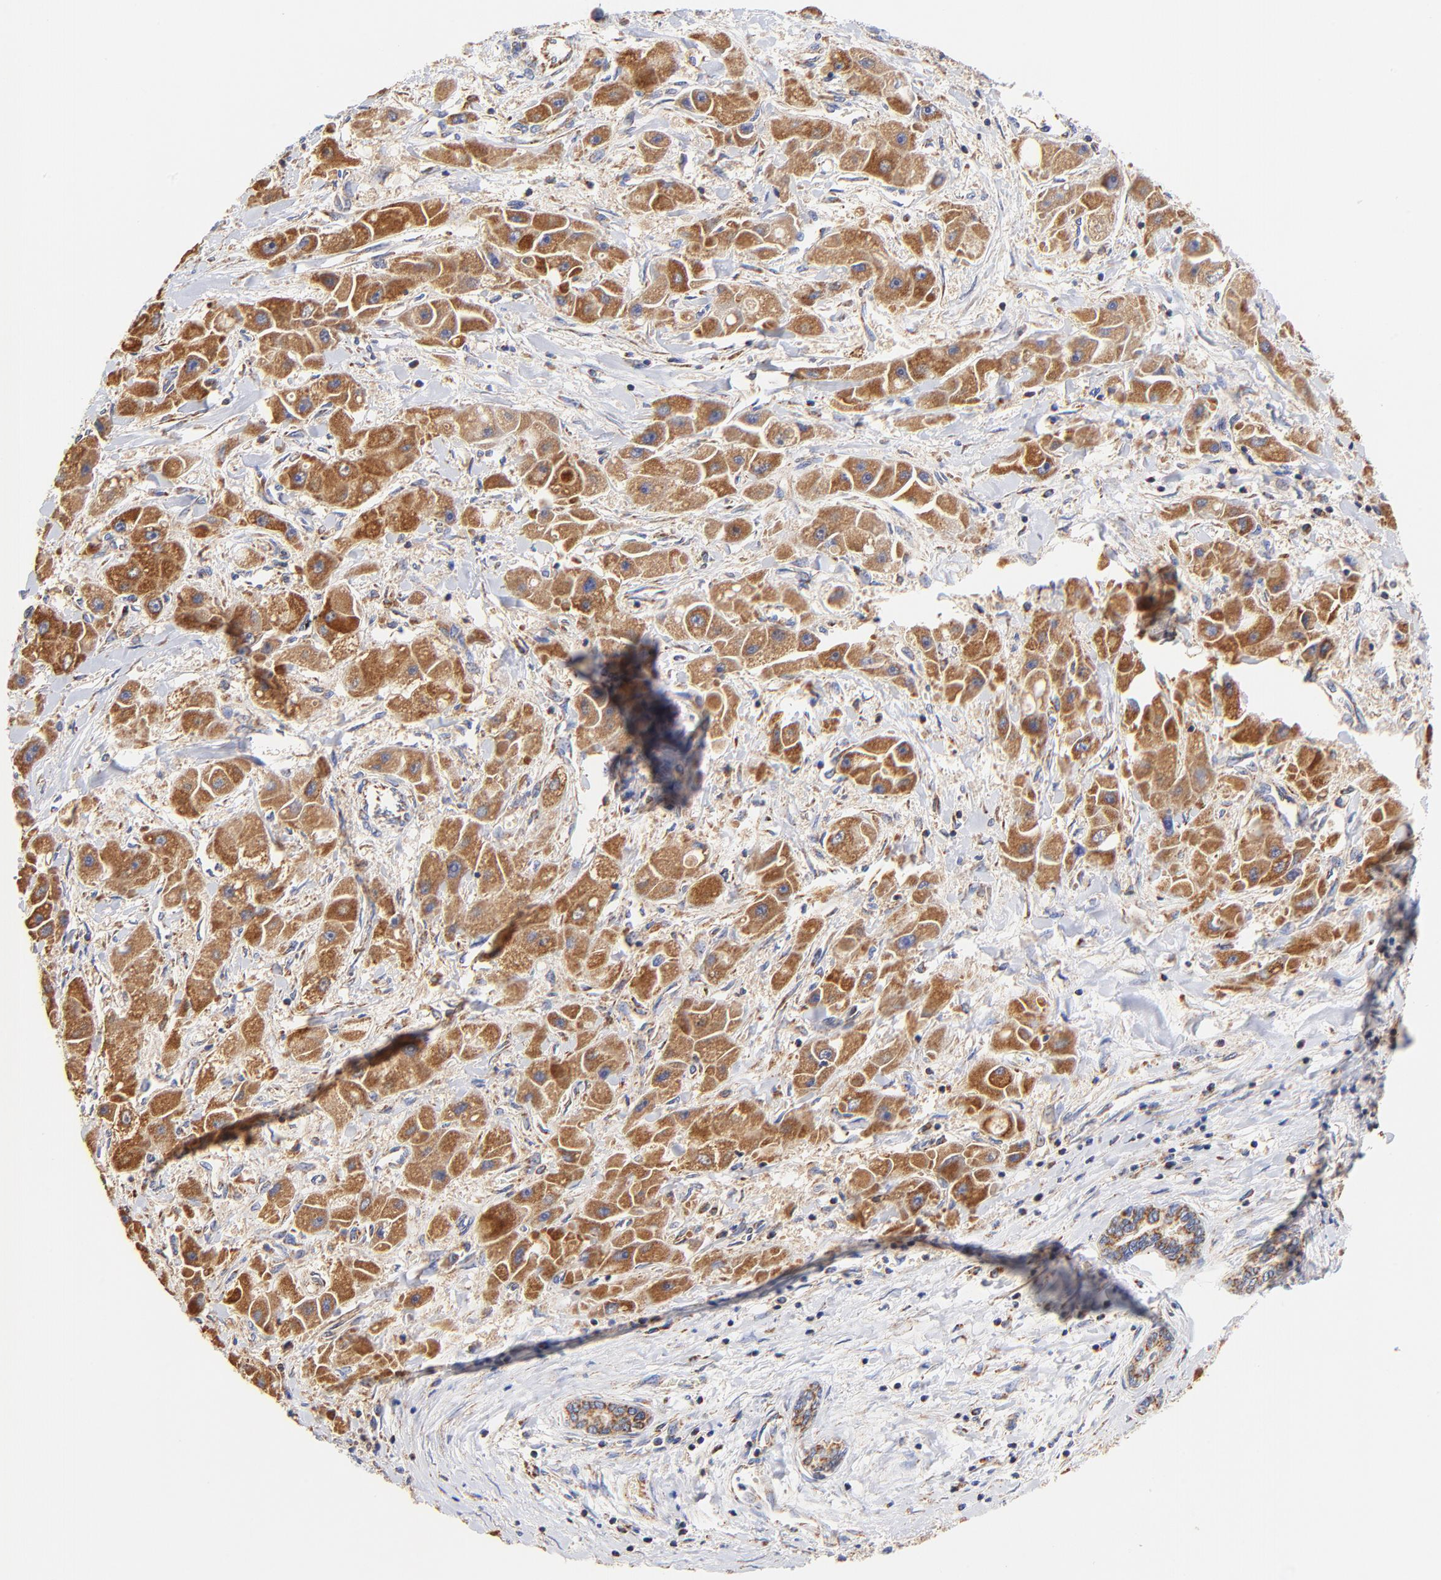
{"staining": {"intensity": "moderate", "quantity": ">75%", "location": "cytoplasmic/membranous"}, "tissue": "liver cancer", "cell_type": "Tumor cells", "image_type": "cancer", "snomed": [{"axis": "morphology", "description": "Carcinoma, Hepatocellular, NOS"}, {"axis": "topography", "description": "Liver"}], "caption": "Approximately >75% of tumor cells in liver cancer (hepatocellular carcinoma) reveal moderate cytoplasmic/membranous protein positivity as visualized by brown immunohistochemical staining.", "gene": "ATP5F1D", "patient": {"sex": "male", "age": 24}}